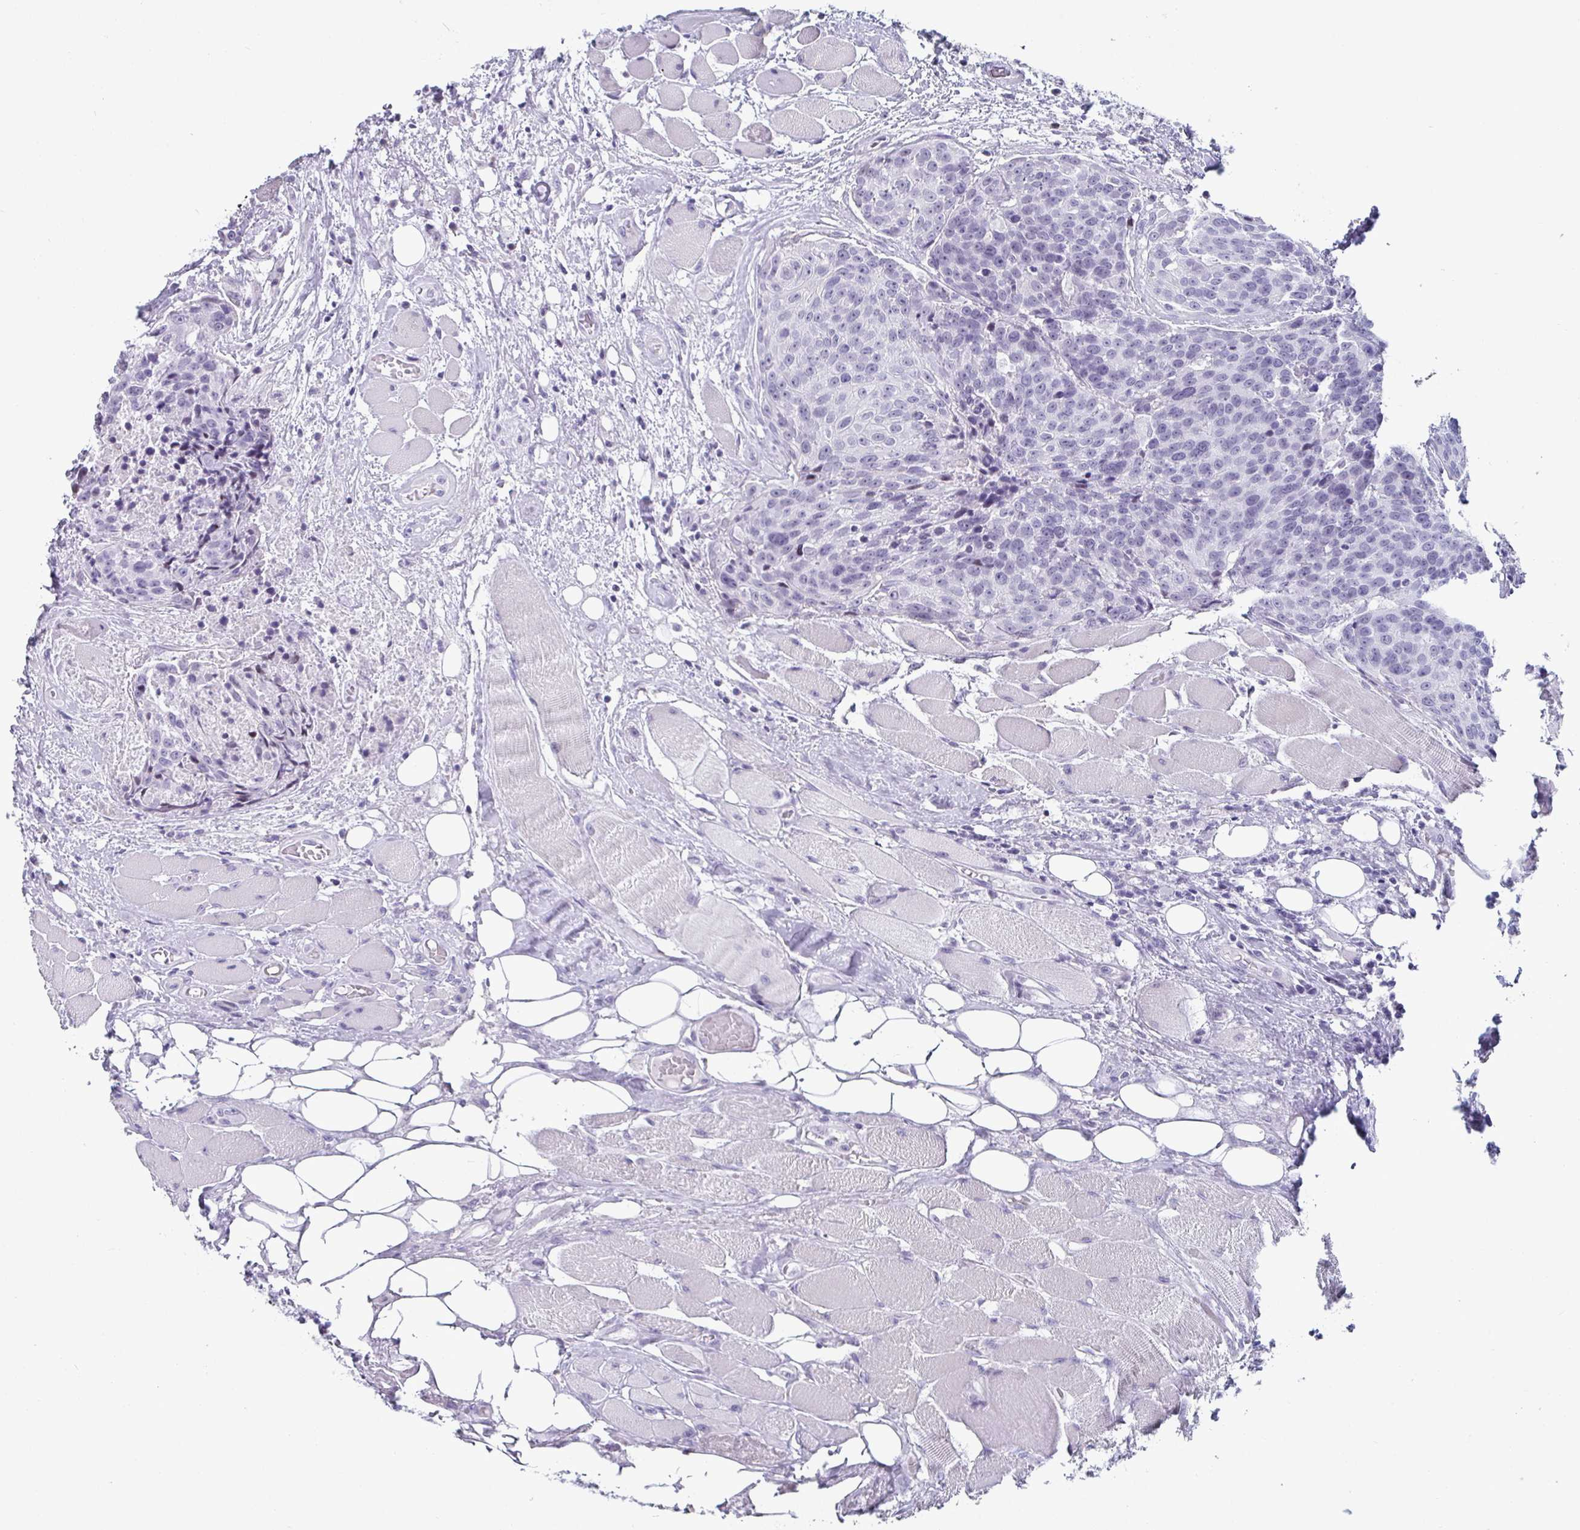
{"staining": {"intensity": "negative", "quantity": "none", "location": "none"}, "tissue": "head and neck cancer", "cell_type": "Tumor cells", "image_type": "cancer", "snomed": [{"axis": "morphology", "description": "Squamous cell carcinoma, NOS"}, {"axis": "topography", "description": "Oral tissue"}, {"axis": "topography", "description": "Head-Neck"}], "caption": "A histopathology image of human head and neck squamous cell carcinoma is negative for staining in tumor cells.", "gene": "VSIG10L", "patient": {"sex": "male", "age": 64}}